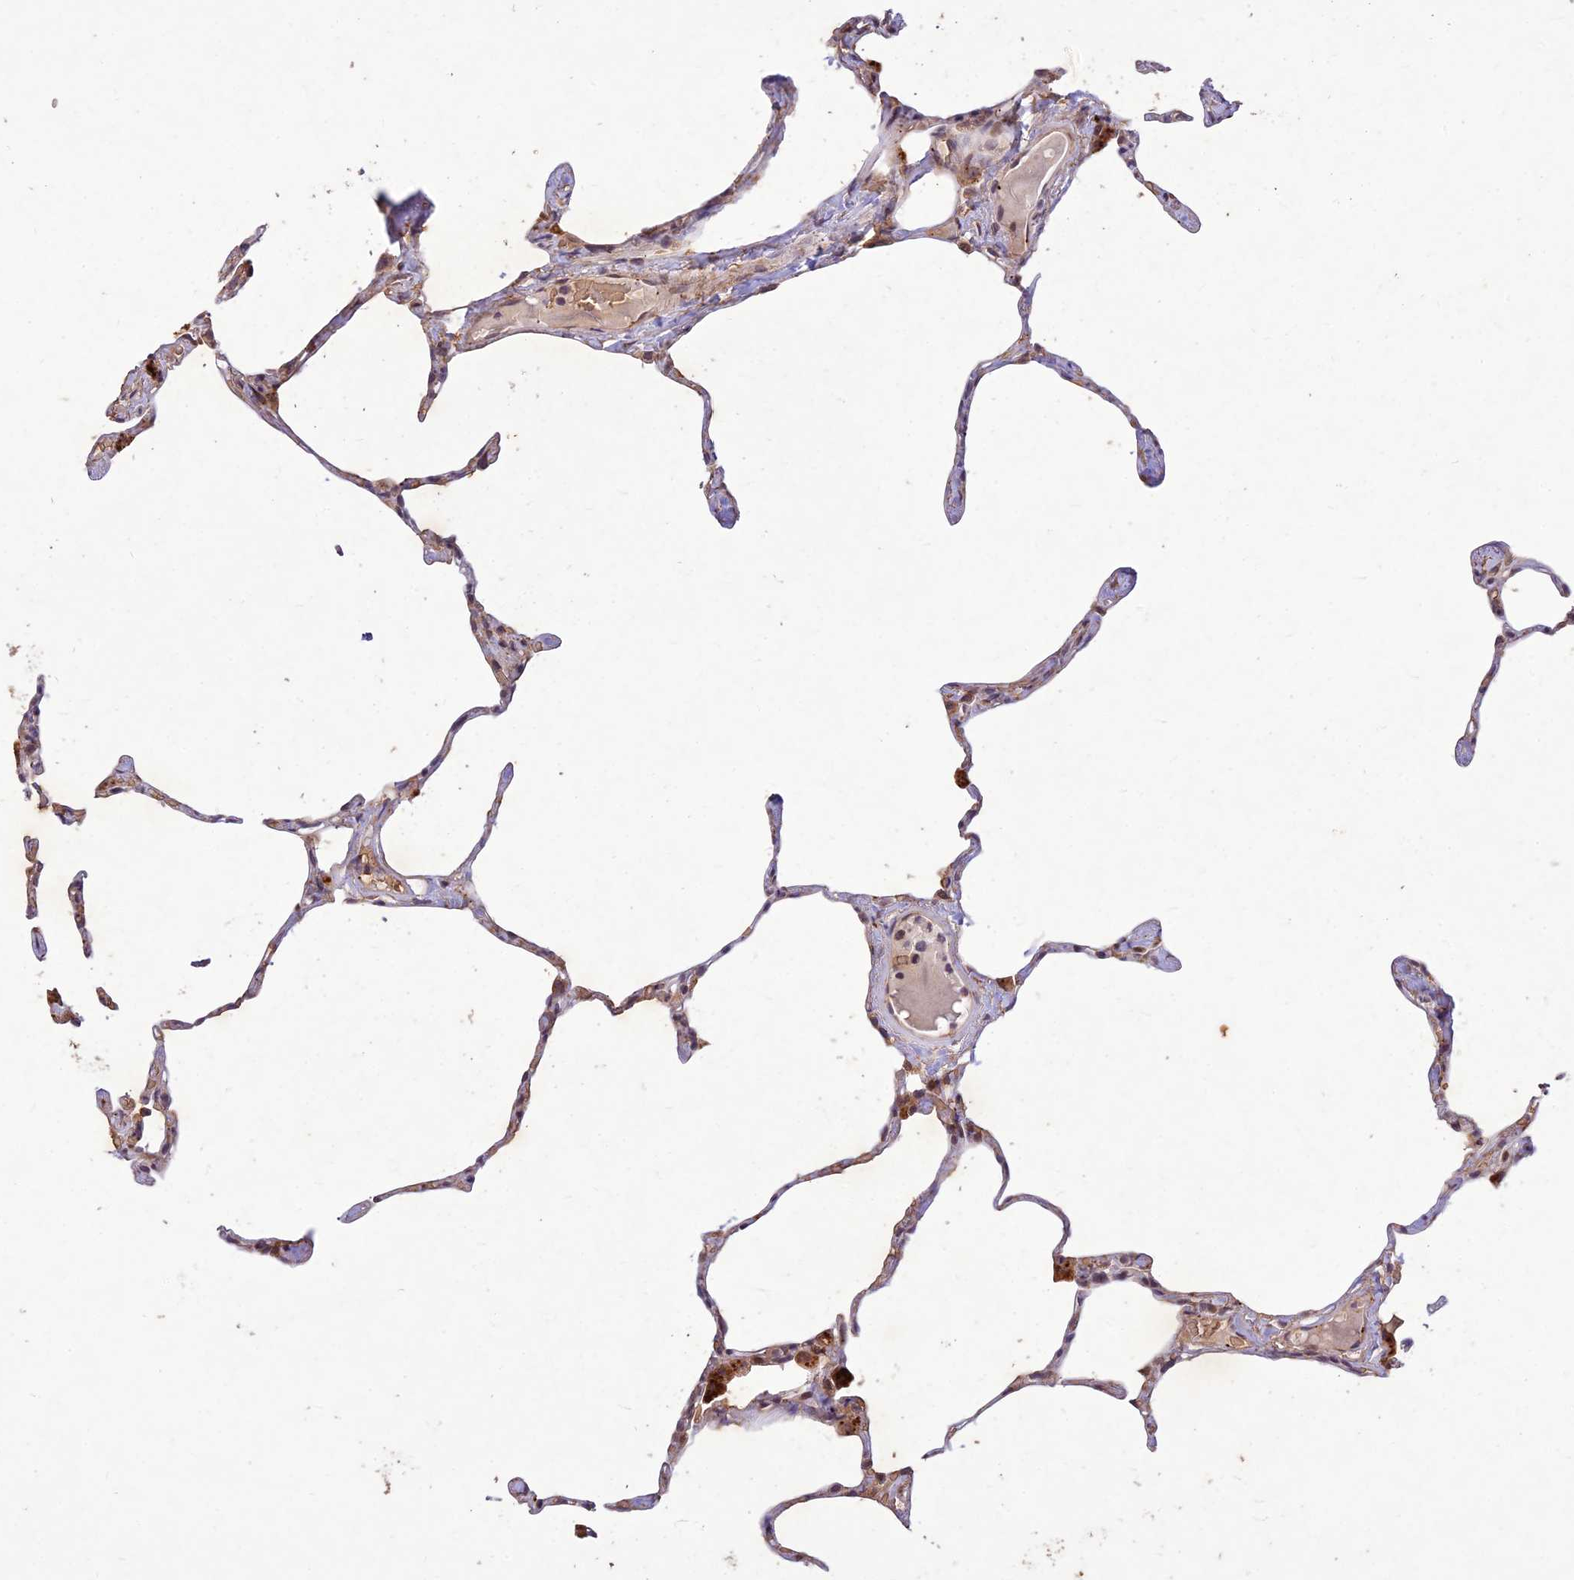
{"staining": {"intensity": "moderate", "quantity": ">75%", "location": "cytoplasmic/membranous"}, "tissue": "lung", "cell_type": "Alveolar cells", "image_type": "normal", "snomed": [{"axis": "morphology", "description": "Normal tissue, NOS"}, {"axis": "topography", "description": "Lung"}], "caption": "About >75% of alveolar cells in benign human lung show moderate cytoplasmic/membranous protein positivity as visualized by brown immunohistochemical staining.", "gene": "PPP1R11", "patient": {"sex": "male", "age": 65}}